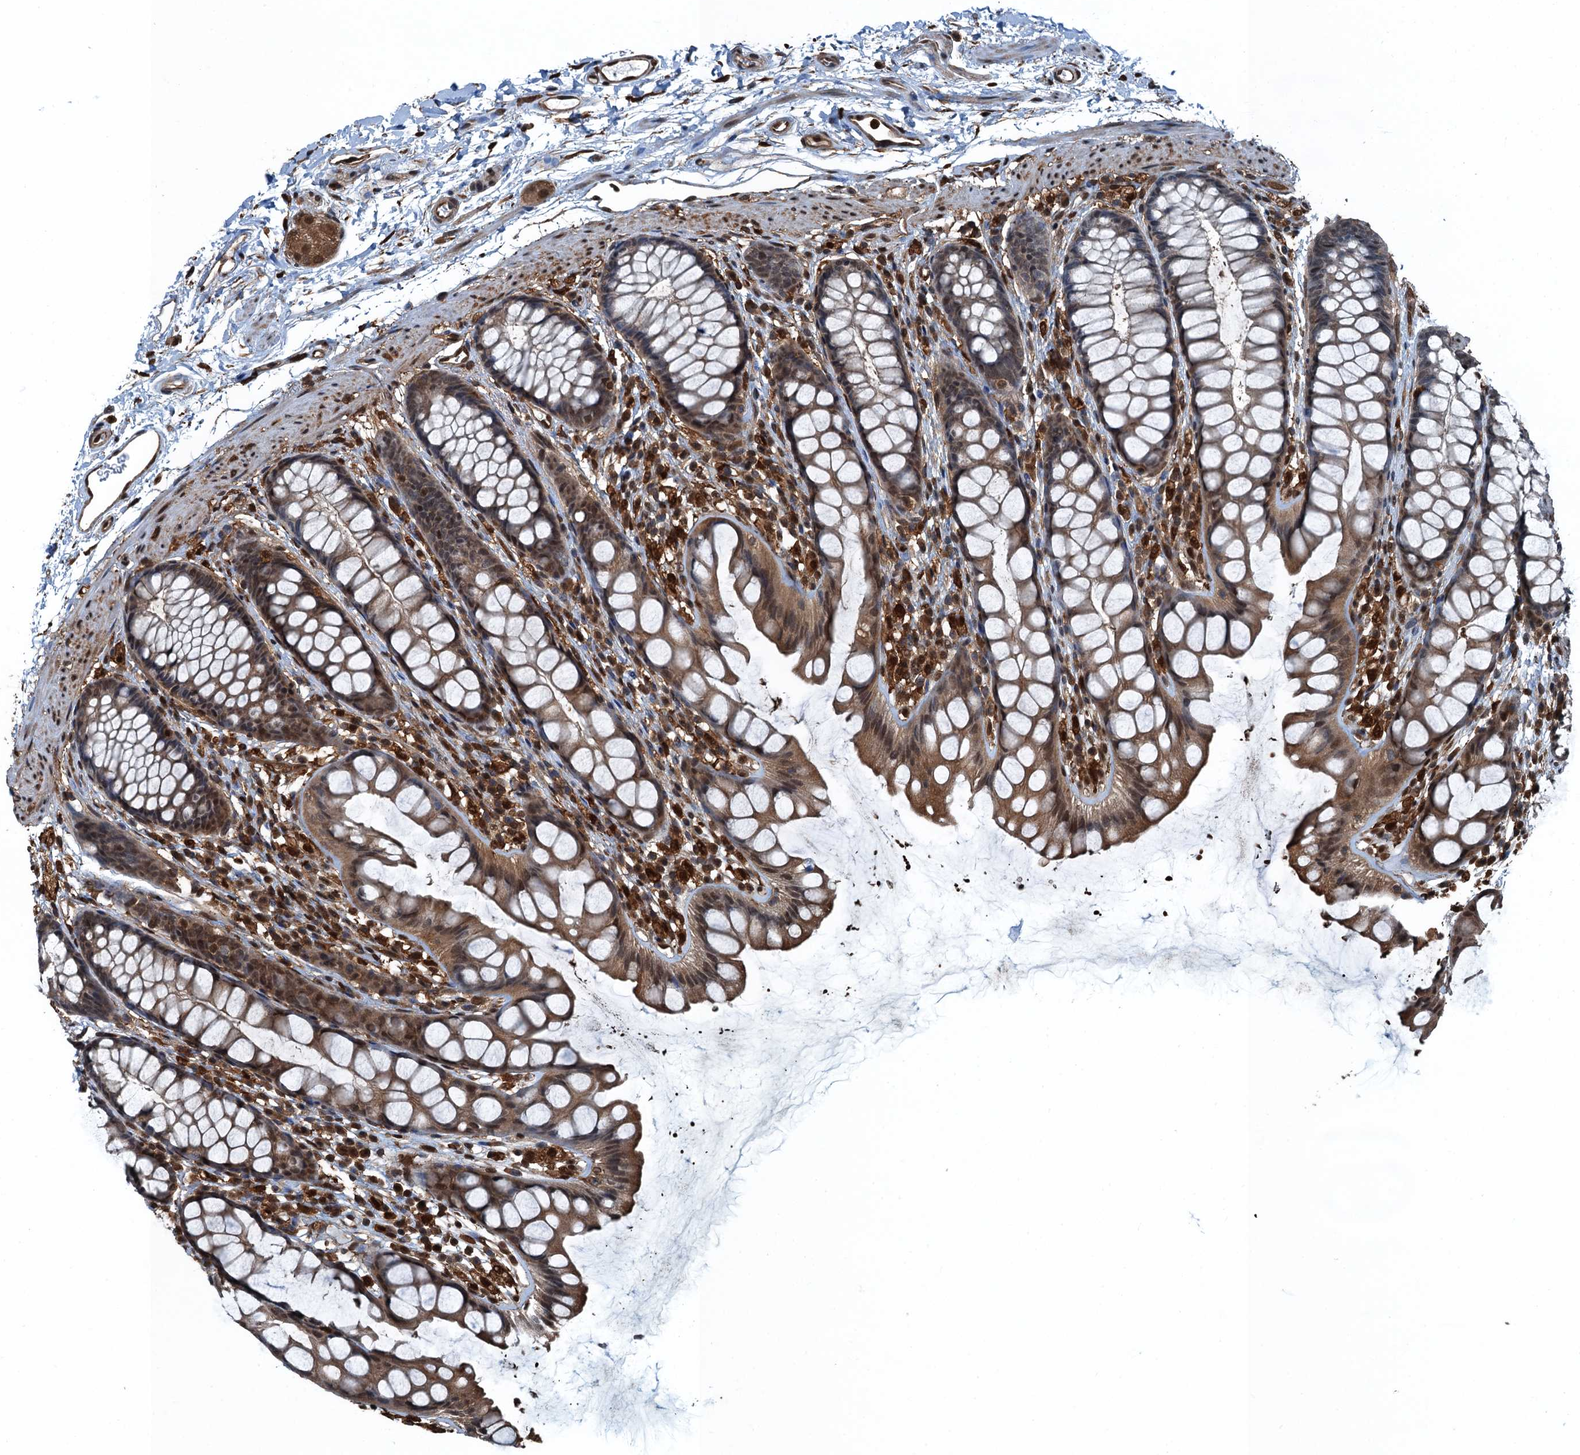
{"staining": {"intensity": "moderate", "quantity": "25%-75%", "location": "cytoplasmic/membranous,nuclear"}, "tissue": "rectum", "cell_type": "Glandular cells", "image_type": "normal", "snomed": [{"axis": "morphology", "description": "Normal tissue, NOS"}, {"axis": "topography", "description": "Rectum"}], "caption": "Rectum stained for a protein (brown) shows moderate cytoplasmic/membranous,nuclear positive expression in approximately 25%-75% of glandular cells.", "gene": "RNH1", "patient": {"sex": "female", "age": 65}}